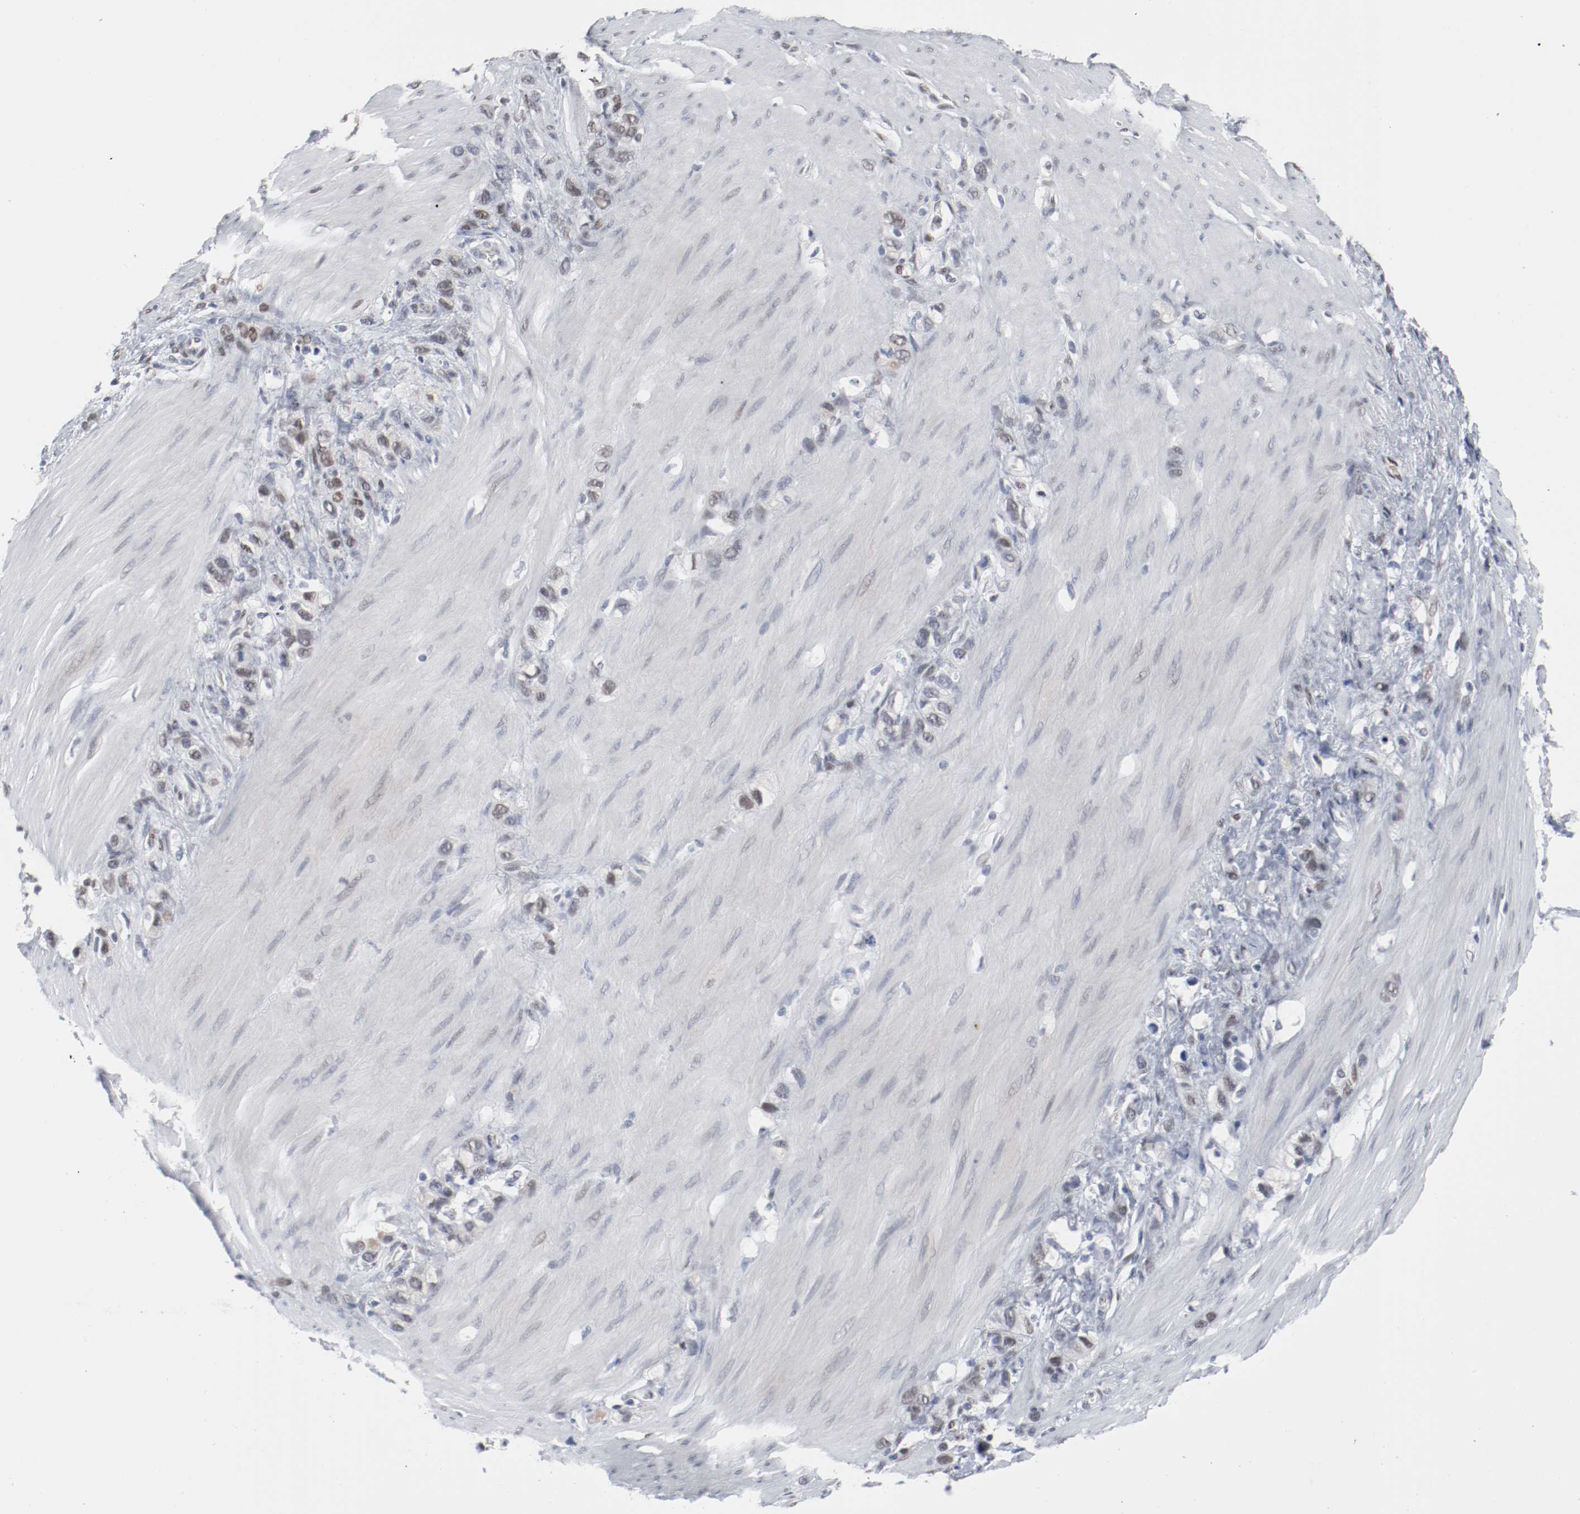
{"staining": {"intensity": "weak", "quantity": "25%-75%", "location": "nuclear"}, "tissue": "stomach cancer", "cell_type": "Tumor cells", "image_type": "cancer", "snomed": [{"axis": "morphology", "description": "Normal tissue, NOS"}, {"axis": "morphology", "description": "Adenocarcinoma, NOS"}, {"axis": "morphology", "description": "Adenocarcinoma, High grade"}, {"axis": "topography", "description": "Stomach, upper"}, {"axis": "topography", "description": "Stomach"}], "caption": "Immunohistochemical staining of stomach cancer displays low levels of weak nuclear protein staining in about 25%-75% of tumor cells. (Brightfield microscopy of DAB IHC at high magnification).", "gene": "ATF7", "patient": {"sex": "female", "age": 65}}